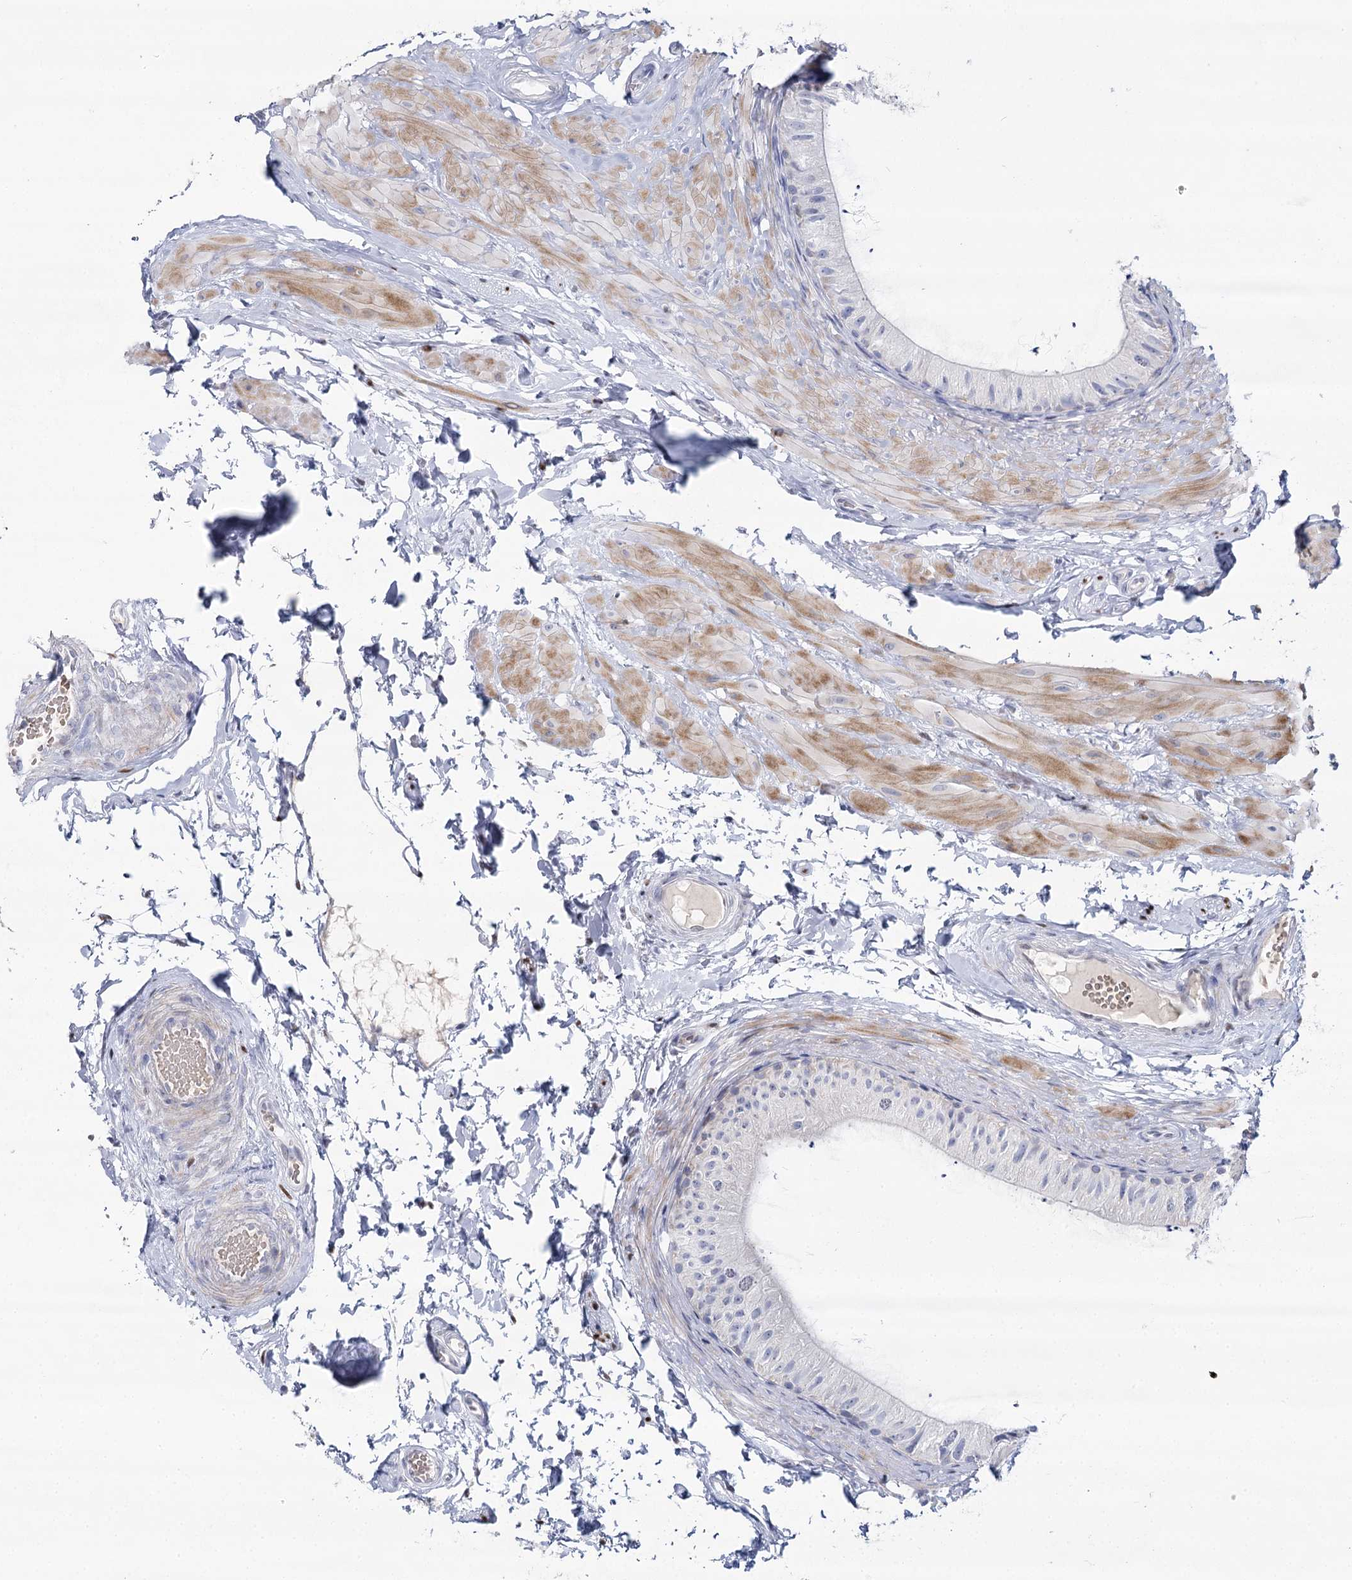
{"staining": {"intensity": "negative", "quantity": "none", "location": "none"}, "tissue": "epididymis", "cell_type": "Glandular cells", "image_type": "normal", "snomed": [{"axis": "morphology", "description": "Normal tissue, NOS"}, {"axis": "topography", "description": "Epididymis"}], "caption": "High power microscopy micrograph of an IHC photomicrograph of benign epididymis, revealing no significant expression in glandular cells. The staining was performed using DAB to visualize the protein expression in brown, while the nuclei were stained in blue with hematoxylin (Magnification: 20x).", "gene": "IGSF3", "patient": {"sex": "male", "age": 50}}